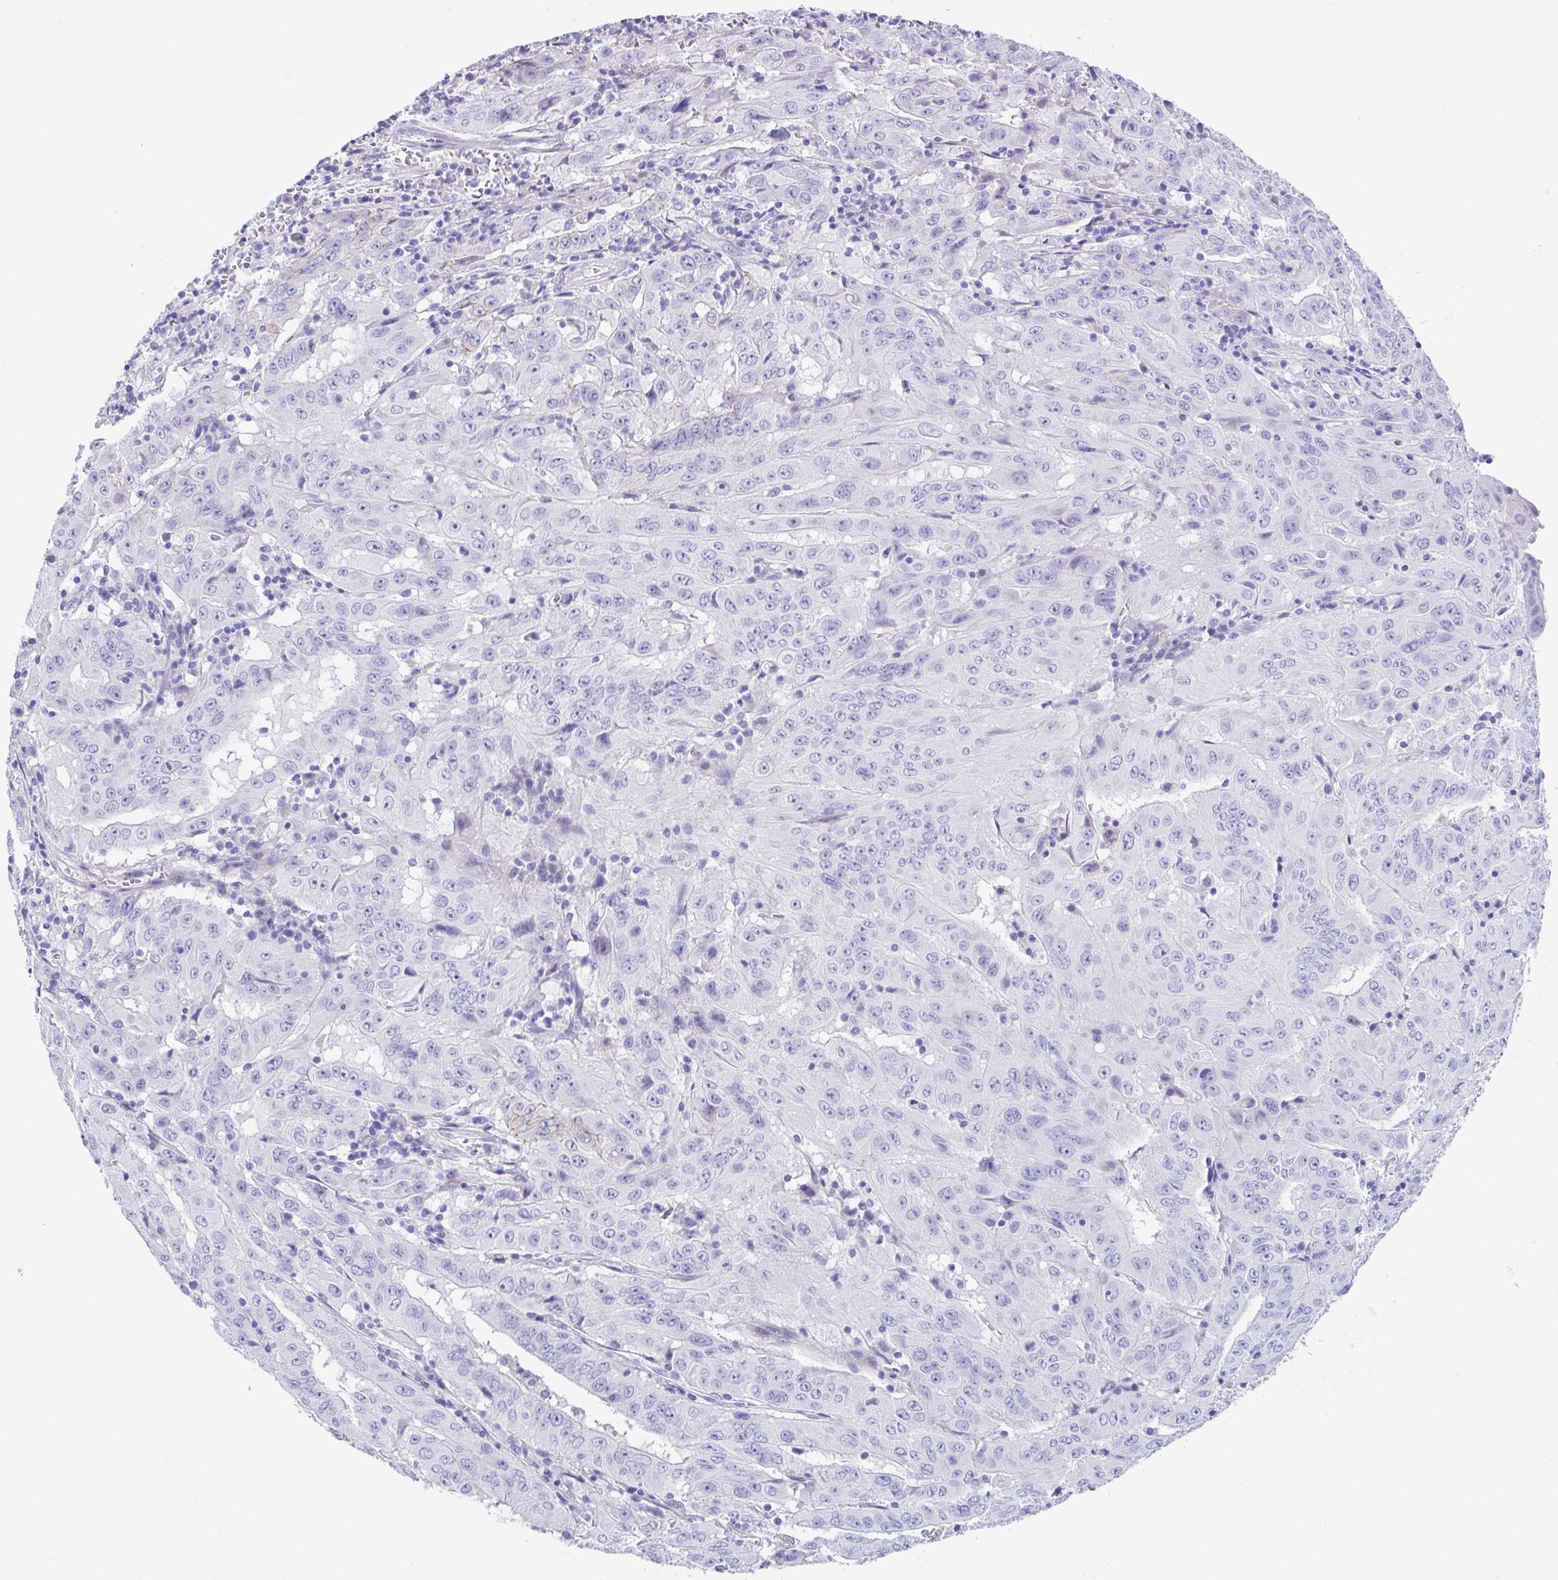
{"staining": {"intensity": "negative", "quantity": "none", "location": "none"}, "tissue": "pancreatic cancer", "cell_type": "Tumor cells", "image_type": "cancer", "snomed": [{"axis": "morphology", "description": "Adenocarcinoma, NOS"}, {"axis": "topography", "description": "Pancreas"}], "caption": "Tumor cells are negative for protein expression in human pancreatic cancer (adenocarcinoma).", "gene": "SLC16A6", "patient": {"sex": "male", "age": 63}}